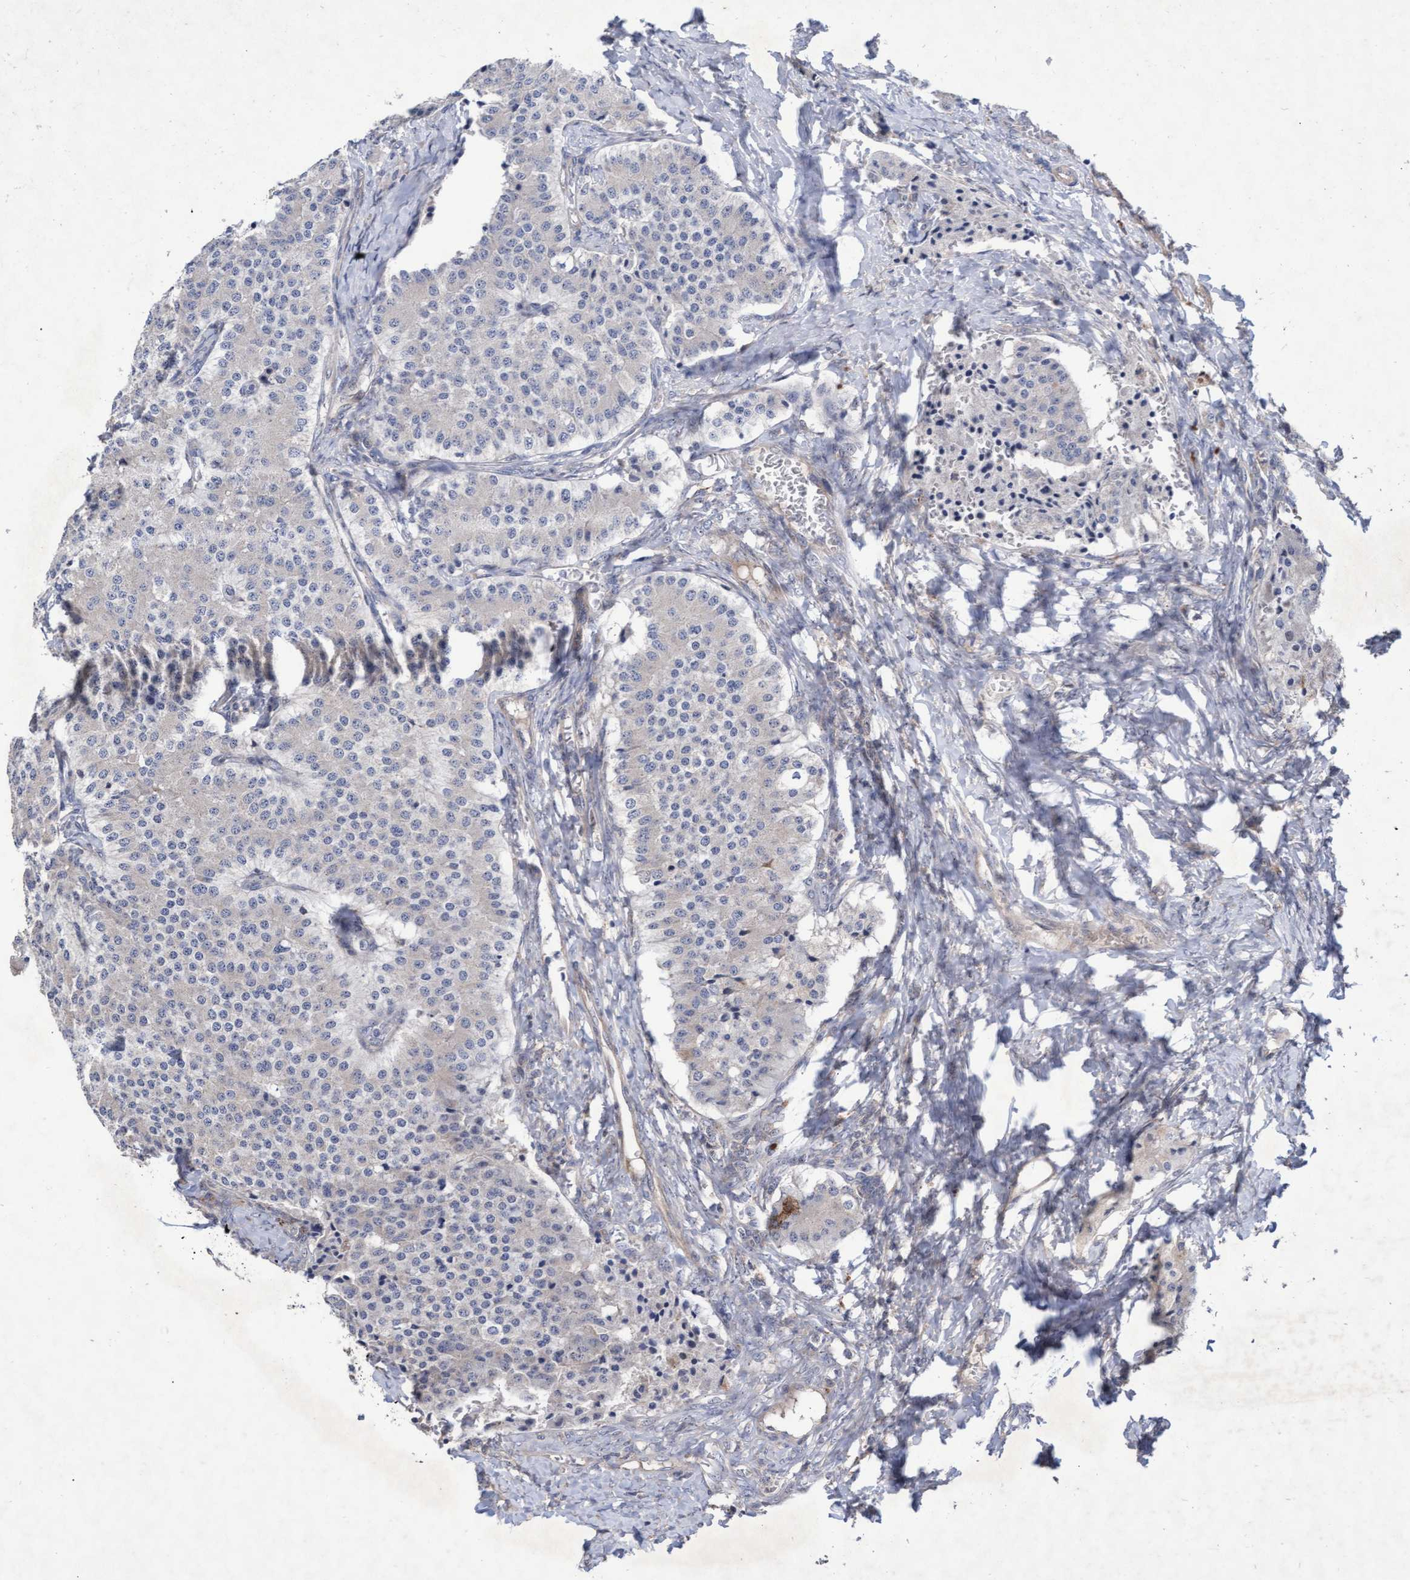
{"staining": {"intensity": "negative", "quantity": "none", "location": "none"}, "tissue": "carcinoid", "cell_type": "Tumor cells", "image_type": "cancer", "snomed": [{"axis": "morphology", "description": "Carcinoid, malignant, NOS"}, {"axis": "topography", "description": "Colon"}], "caption": "Immunohistochemistry image of neoplastic tissue: human carcinoid stained with DAB demonstrates no significant protein expression in tumor cells.", "gene": "ABCF2", "patient": {"sex": "female", "age": 52}}